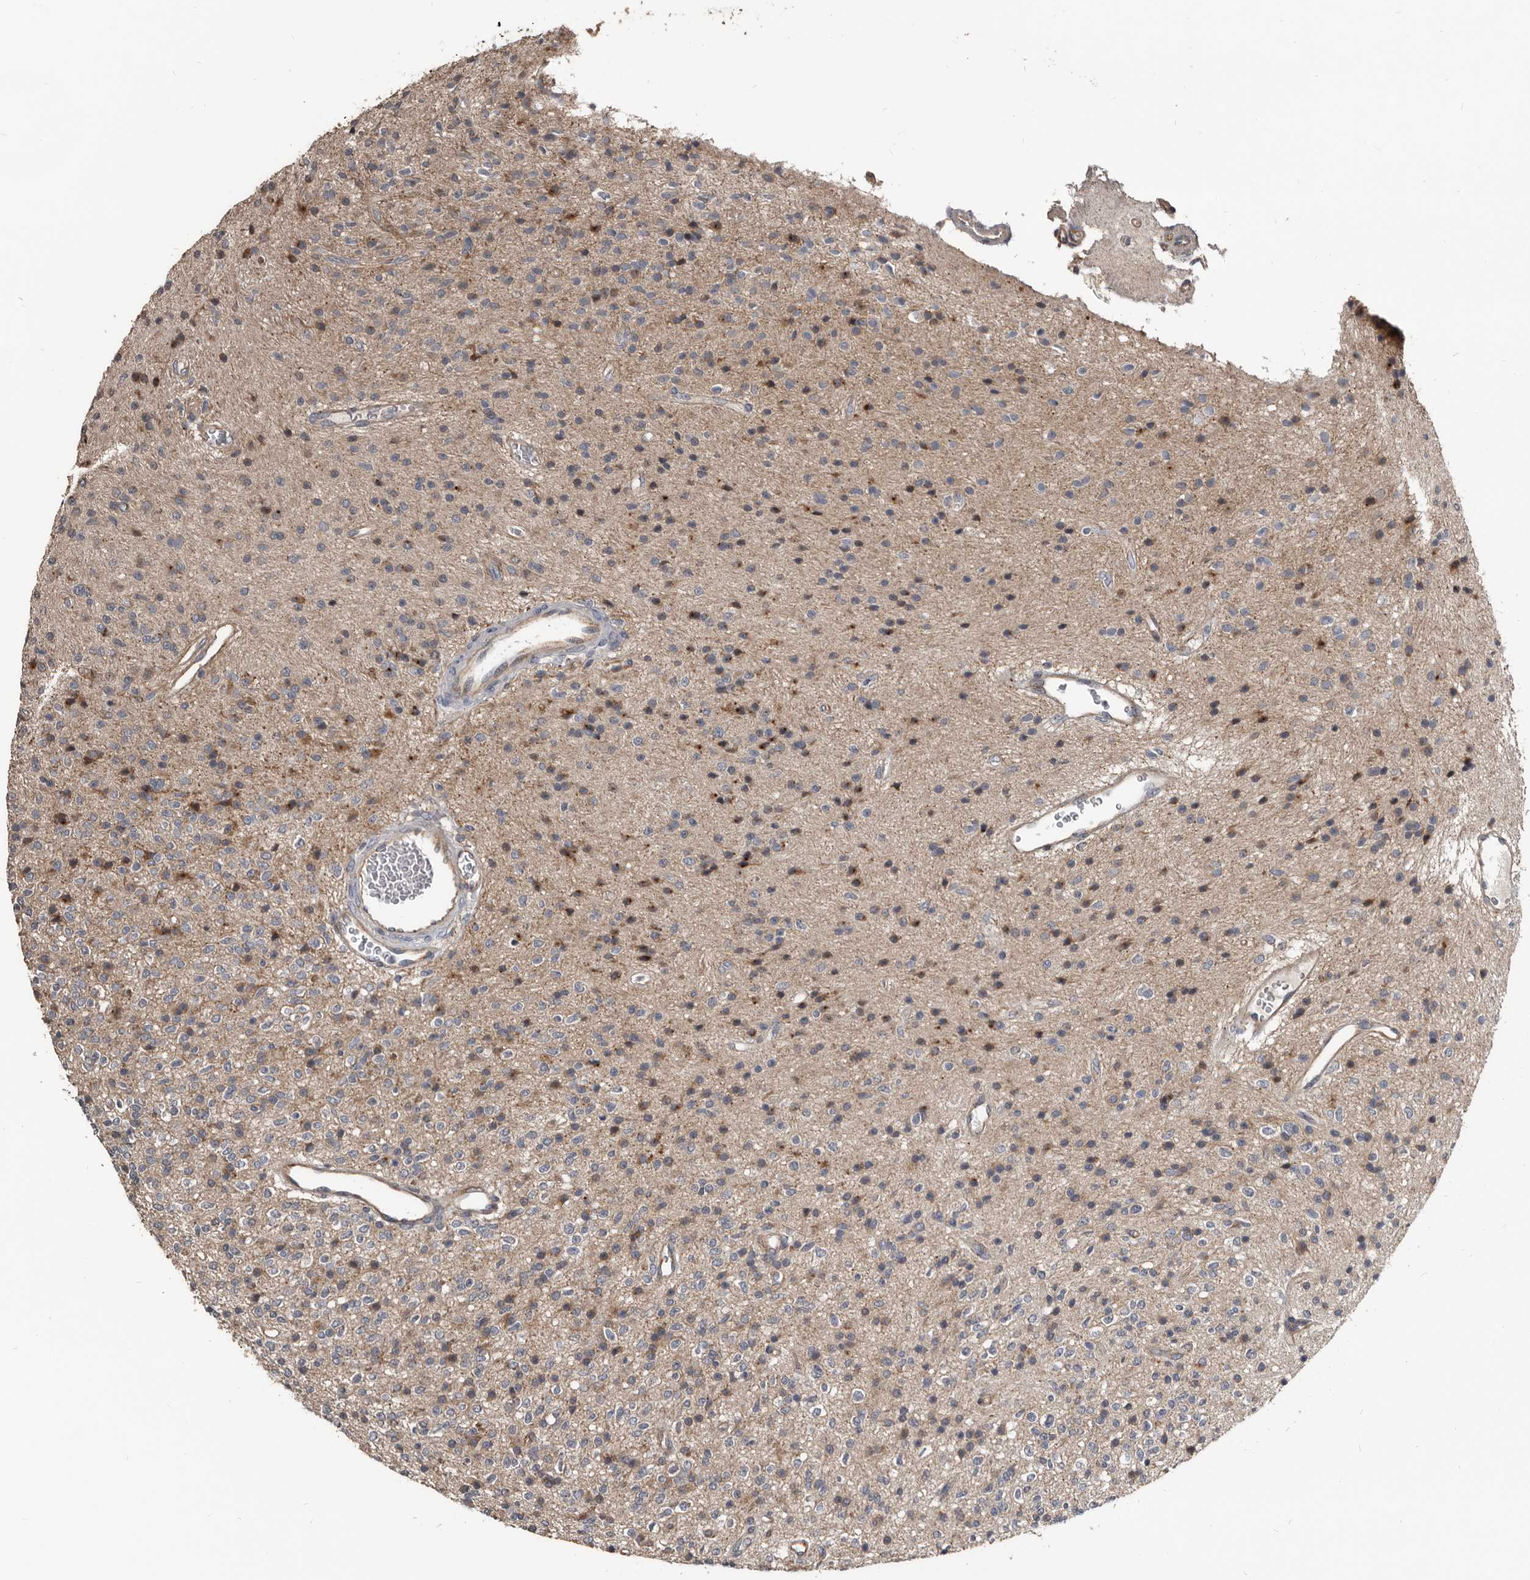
{"staining": {"intensity": "weak", "quantity": "25%-75%", "location": "cytoplasmic/membranous"}, "tissue": "glioma", "cell_type": "Tumor cells", "image_type": "cancer", "snomed": [{"axis": "morphology", "description": "Glioma, malignant, High grade"}, {"axis": "topography", "description": "Brain"}], "caption": "Malignant glioma (high-grade) stained with DAB (3,3'-diaminobenzidine) immunohistochemistry (IHC) demonstrates low levels of weak cytoplasmic/membranous expression in about 25%-75% of tumor cells. (IHC, brightfield microscopy, high magnification).", "gene": "DHPS", "patient": {"sex": "male", "age": 34}}